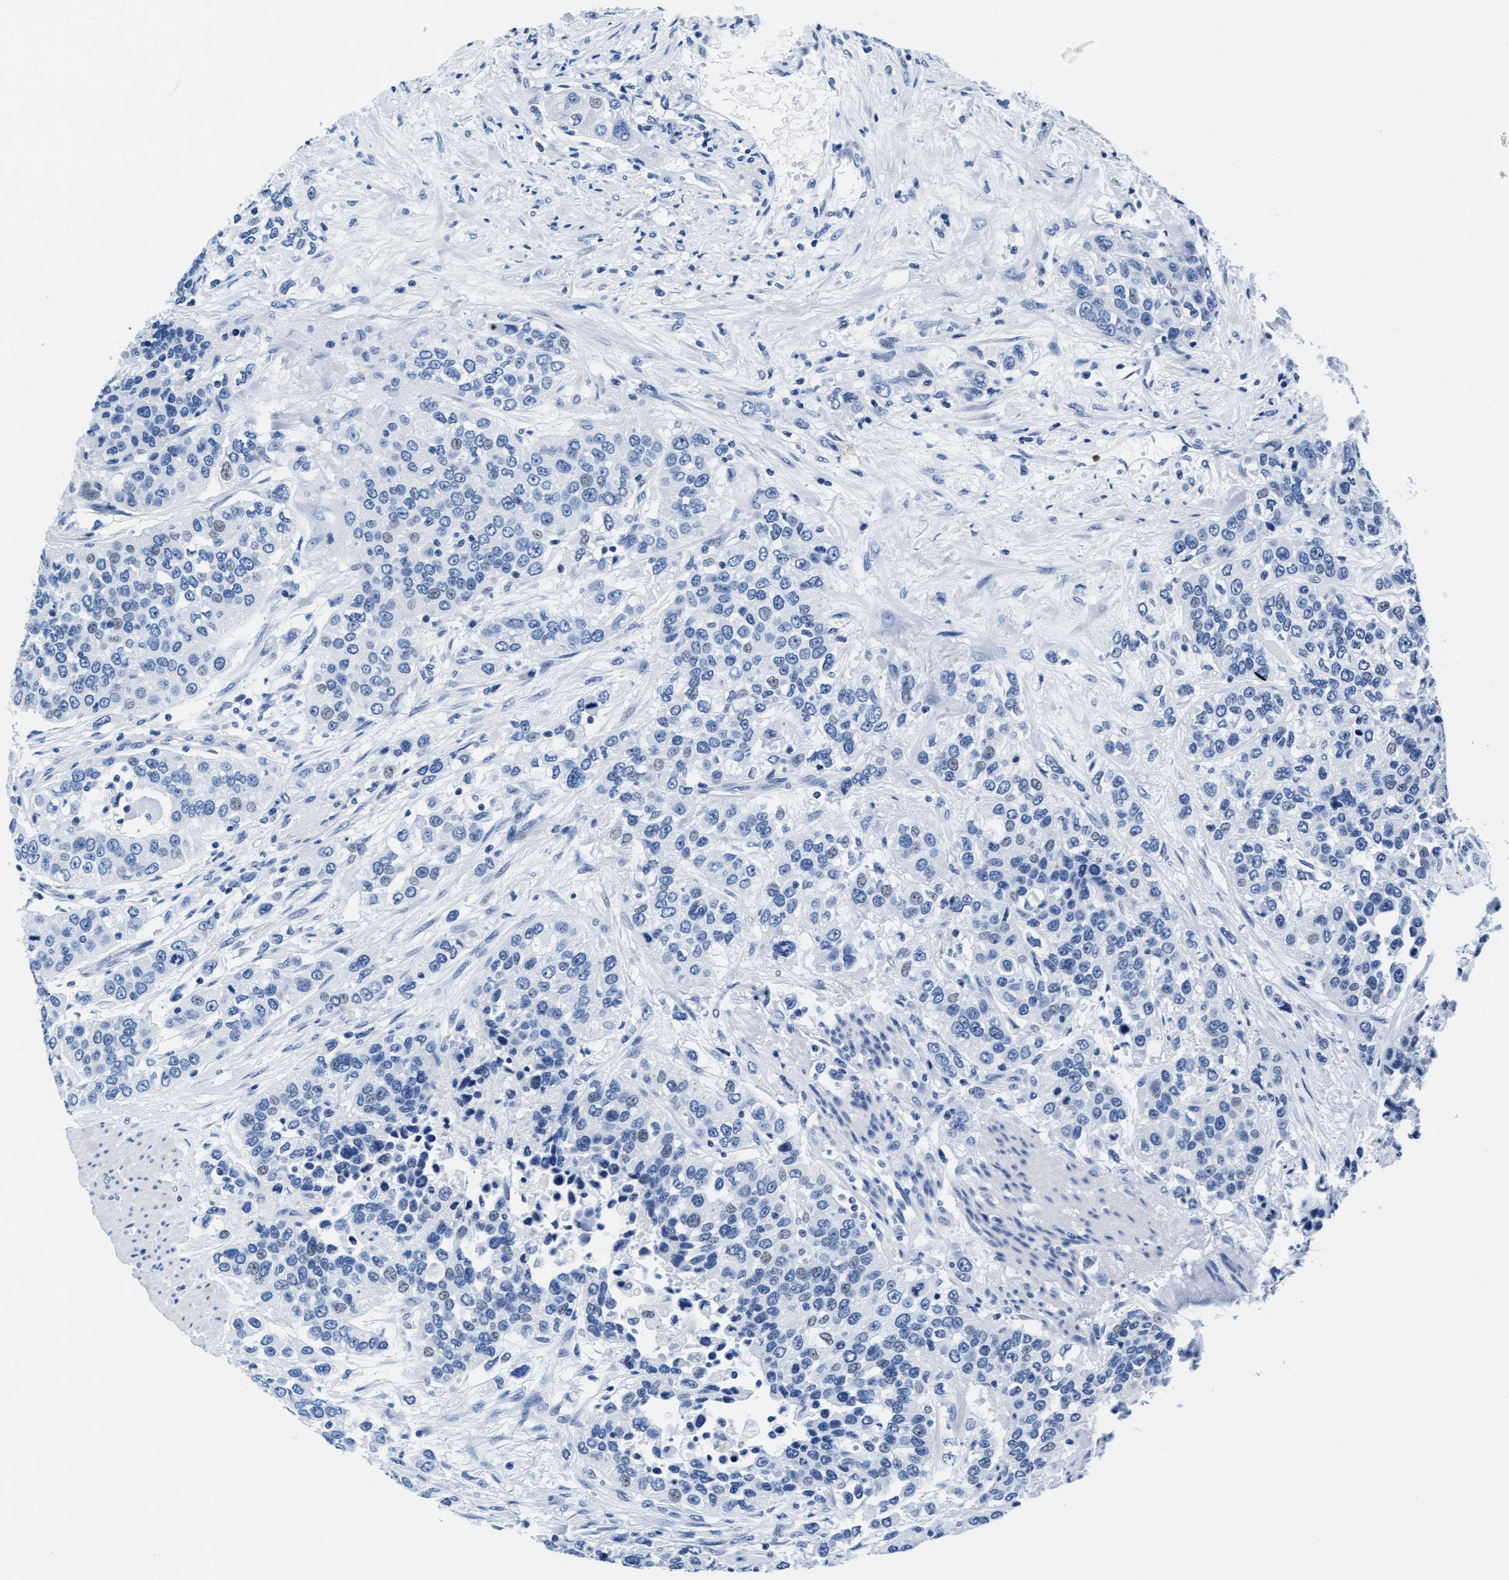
{"staining": {"intensity": "negative", "quantity": "none", "location": "none"}, "tissue": "urothelial cancer", "cell_type": "Tumor cells", "image_type": "cancer", "snomed": [{"axis": "morphology", "description": "Urothelial carcinoma, High grade"}, {"axis": "topography", "description": "Urinary bladder"}], "caption": "This is an IHC histopathology image of human urothelial cancer. There is no positivity in tumor cells.", "gene": "MMP8", "patient": {"sex": "female", "age": 80}}